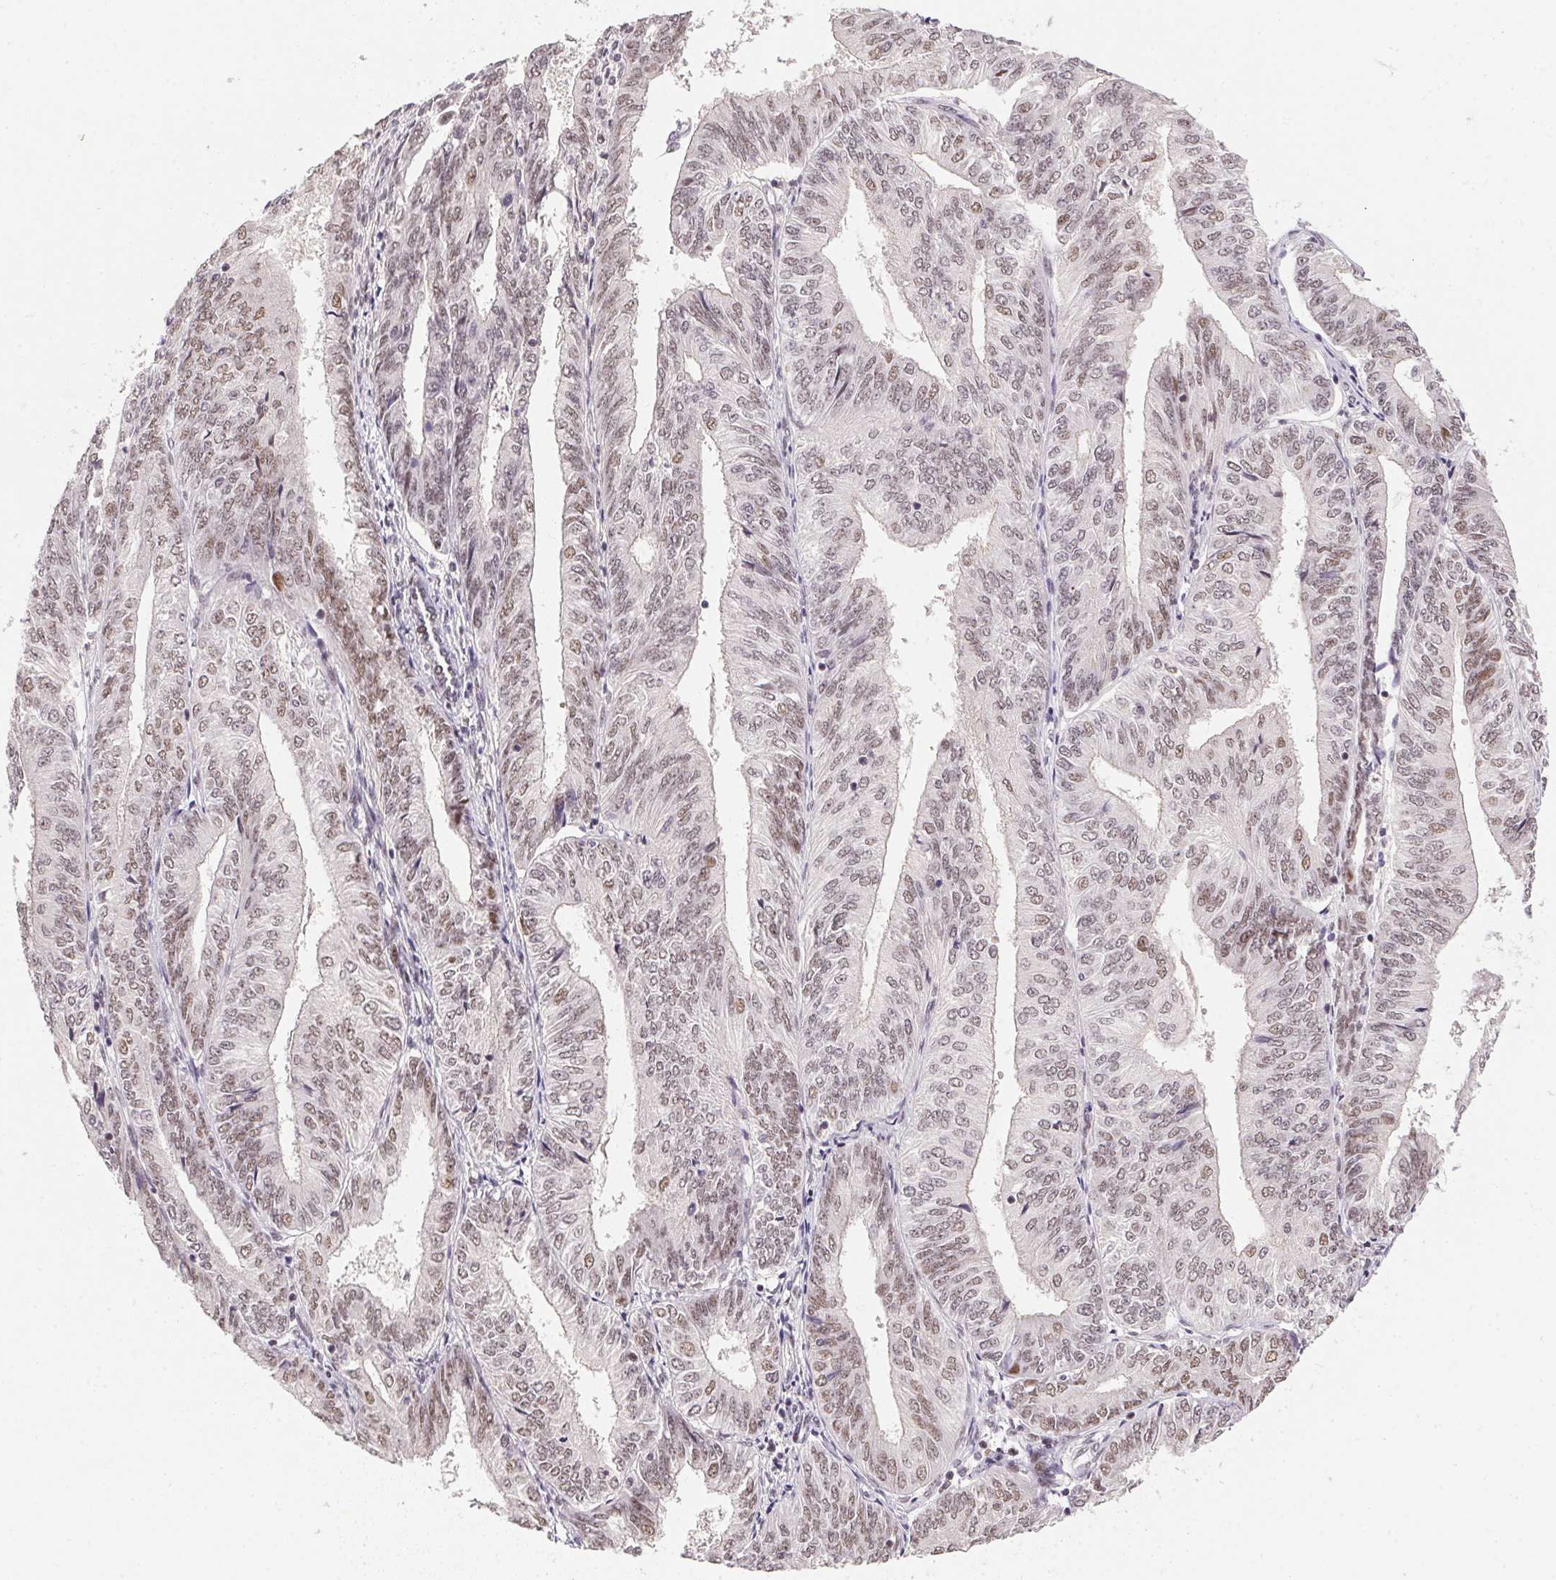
{"staining": {"intensity": "weak", "quantity": ">75%", "location": "nuclear"}, "tissue": "endometrial cancer", "cell_type": "Tumor cells", "image_type": "cancer", "snomed": [{"axis": "morphology", "description": "Adenocarcinoma, NOS"}, {"axis": "topography", "description": "Endometrium"}], "caption": "A brown stain labels weak nuclear positivity of a protein in endometrial cancer tumor cells.", "gene": "KDM4D", "patient": {"sex": "female", "age": 58}}